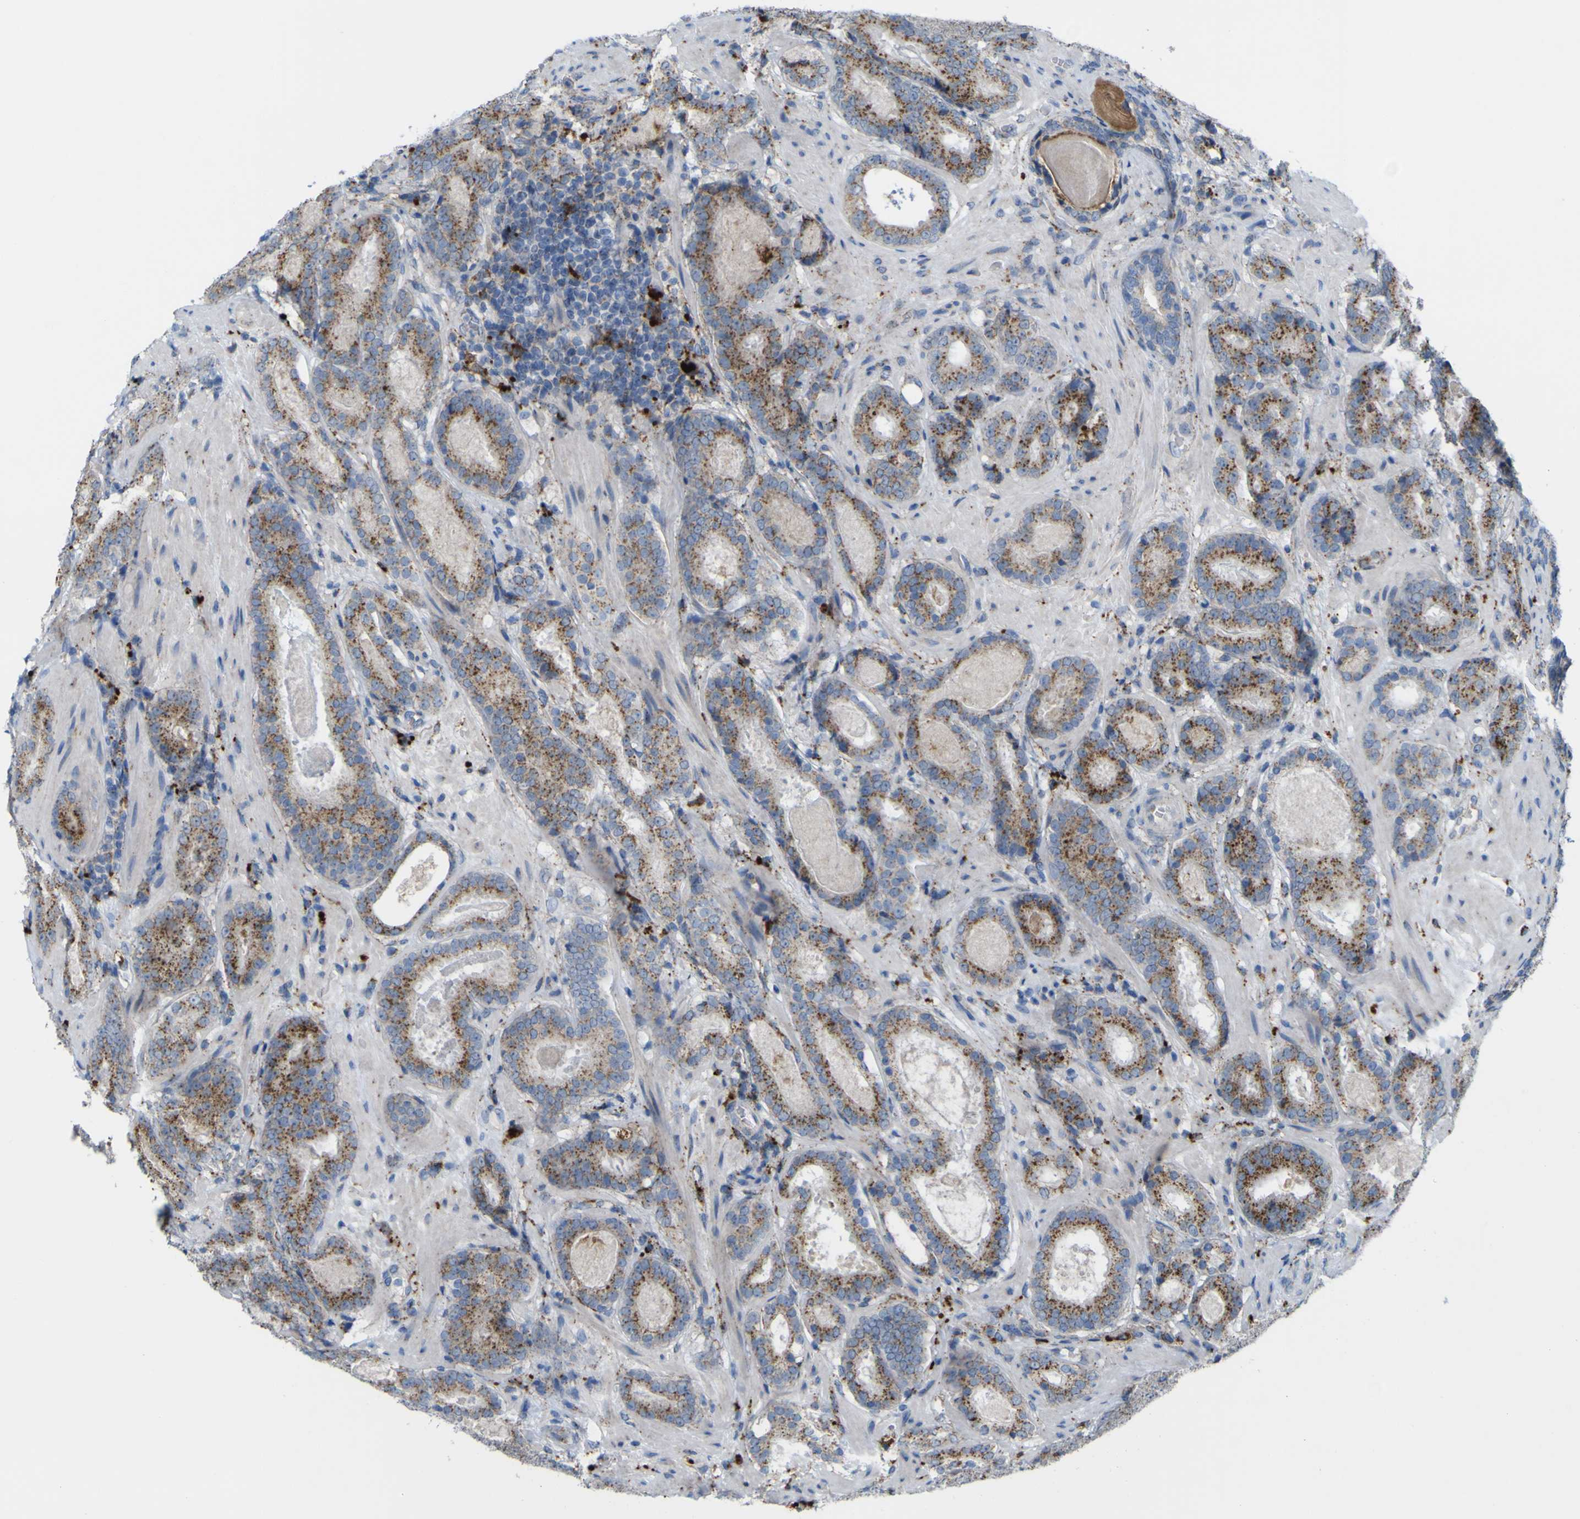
{"staining": {"intensity": "moderate", "quantity": ">75%", "location": "cytoplasmic/membranous"}, "tissue": "prostate cancer", "cell_type": "Tumor cells", "image_type": "cancer", "snomed": [{"axis": "morphology", "description": "Adenocarcinoma, Low grade"}, {"axis": "topography", "description": "Prostate"}], "caption": "Moderate cytoplasmic/membranous expression for a protein is identified in approximately >75% of tumor cells of prostate cancer (low-grade adenocarcinoma) using immunohistochemistry.", "gene": "PLD3", "patient": {"sex": "male", "age": 69}}